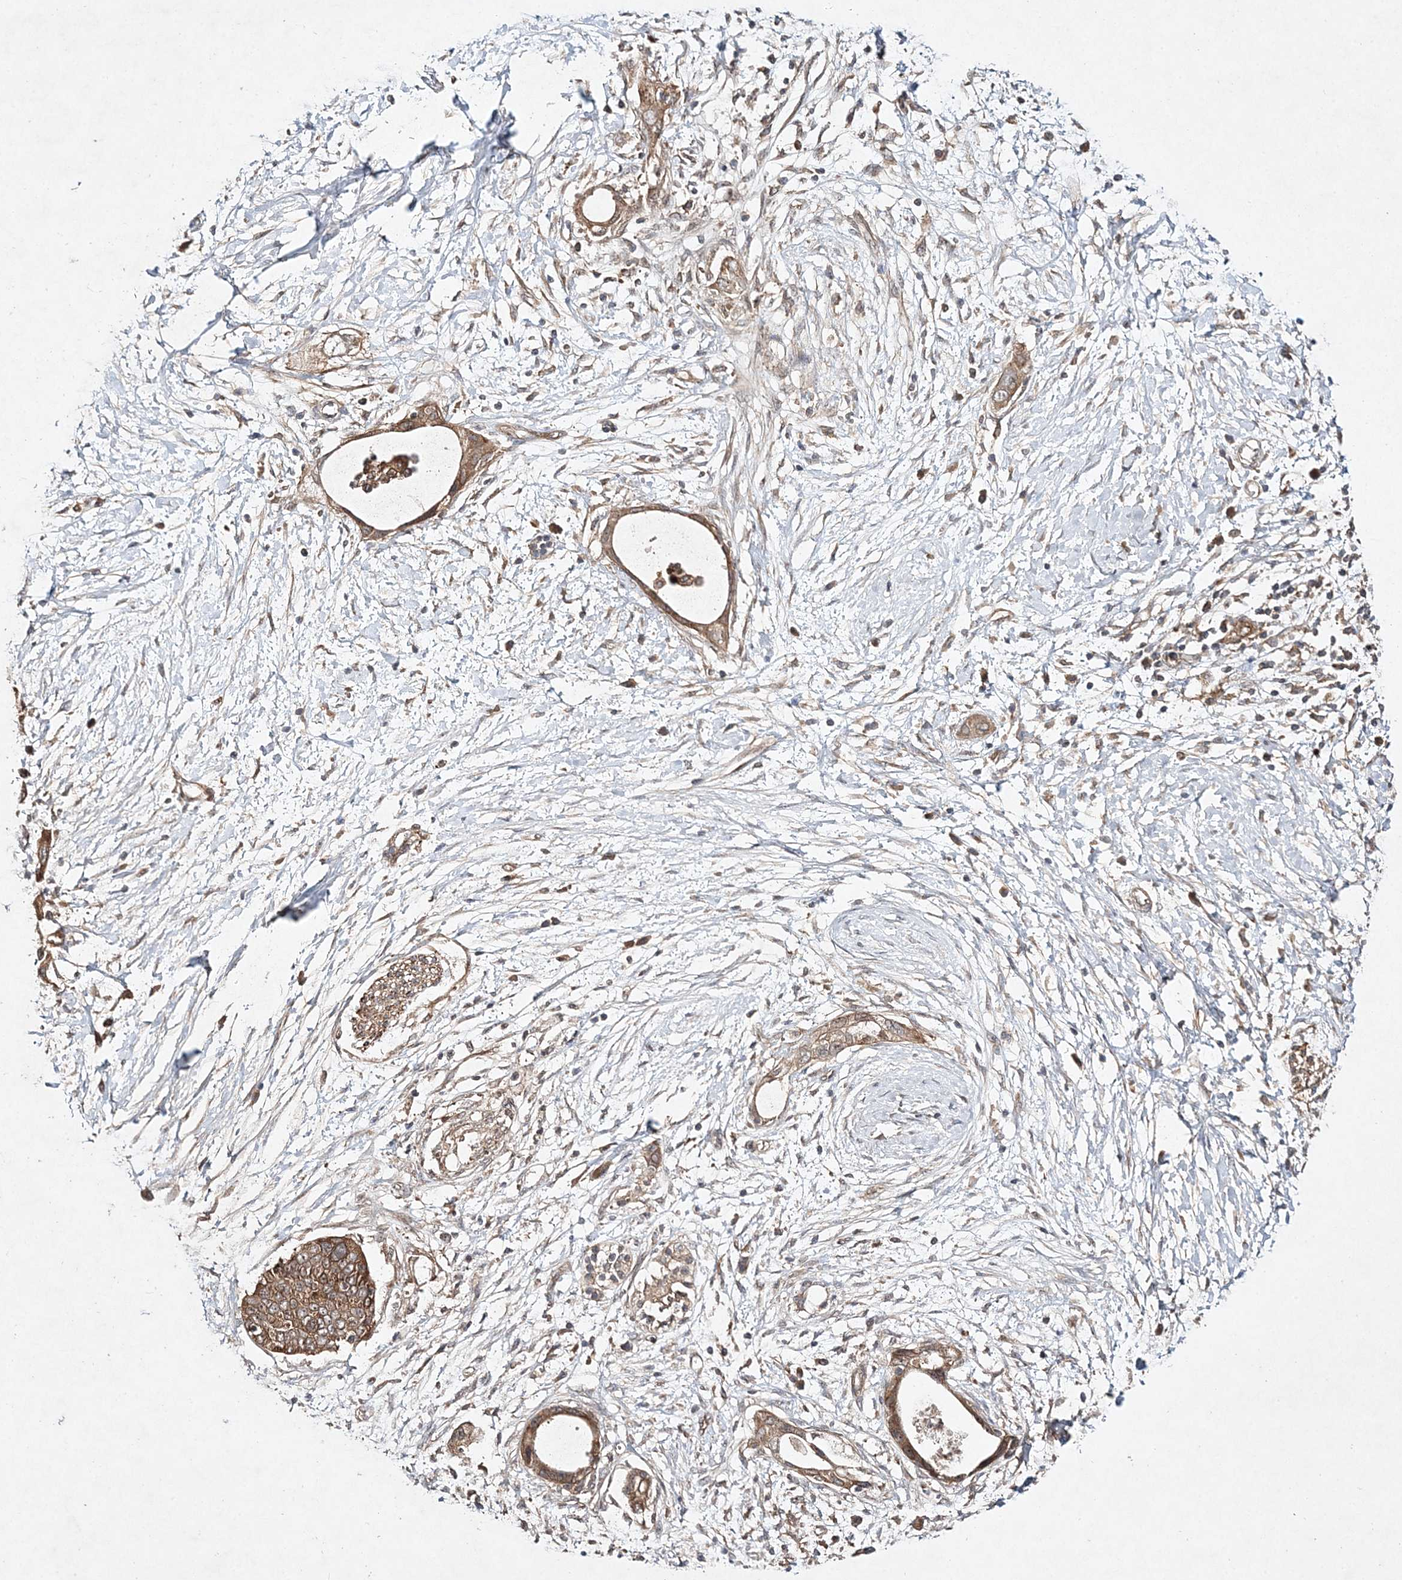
{"staining": {"intensity": "moderate", "quantity": ">75%", "location": "cytoplasmic/membranous"}, "tissue": "pancreatic cancer", "cell_type": "Tumor cells", "image_type": "cancer", "snomed": [{"axis": "morphology", "description": "Normal tissue, NOS"}, {"axis": "morphology", "description": "Adenocarcinoma, NOS"}, {"axis": "topography", "description": "Pancreas"}, {"axis": "topography", "description": "Peripheral nerve tissue"}], "caption": "IHC (DAB) staining of pancreatic cancer (adenocarcinoma) demonstrates moderate cytoplasmic/membranous protein positivity in about >75% of tumor cells. IHC stains the protein of interest in brown and the nuclei are stained blue.", "gene": "TMEM9B", "patient": {"sex": "male", "age": 59}}